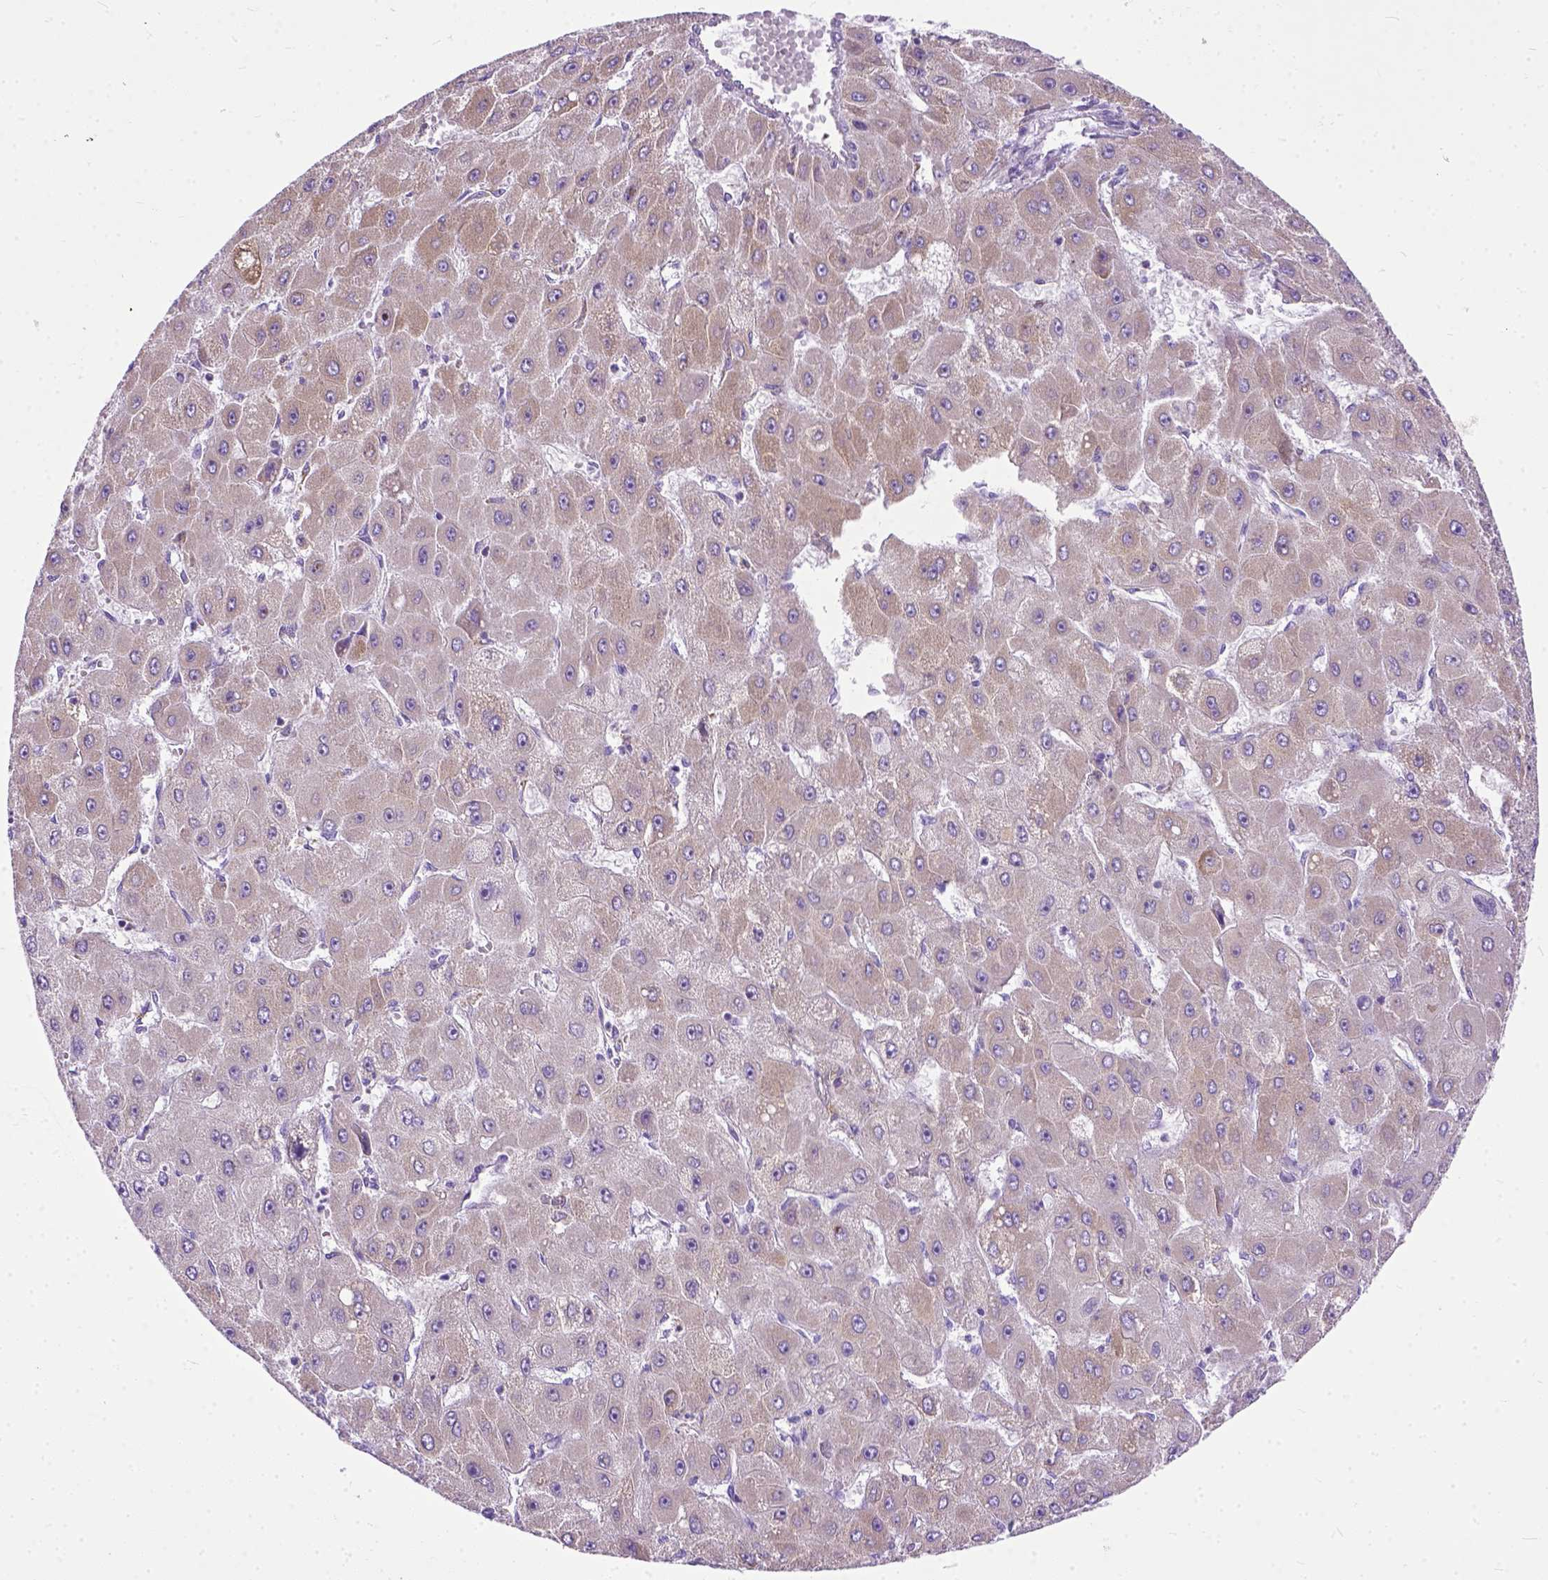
{"staining": {"intensity": "moderate", "quantity": ">75%", "location": "cytoplasmic/membranous"}, "tissue": "liver cancer", "cell_type": "Tumor cells", "image_type": "cancer", "snomed": [{"axis": "morphology", "description": "Carcinoma, Hepatocellular, NOS"}, {"axis": "topography", "description": "Liver"}], "caption": "Tumor cells show moderate cytoplasmic/membranous positivity in approximately >75% of cells in hepatocellular carcinoma (liver).", "gene": "PLK4", "patient": {"sex": "female", "age": 25}}